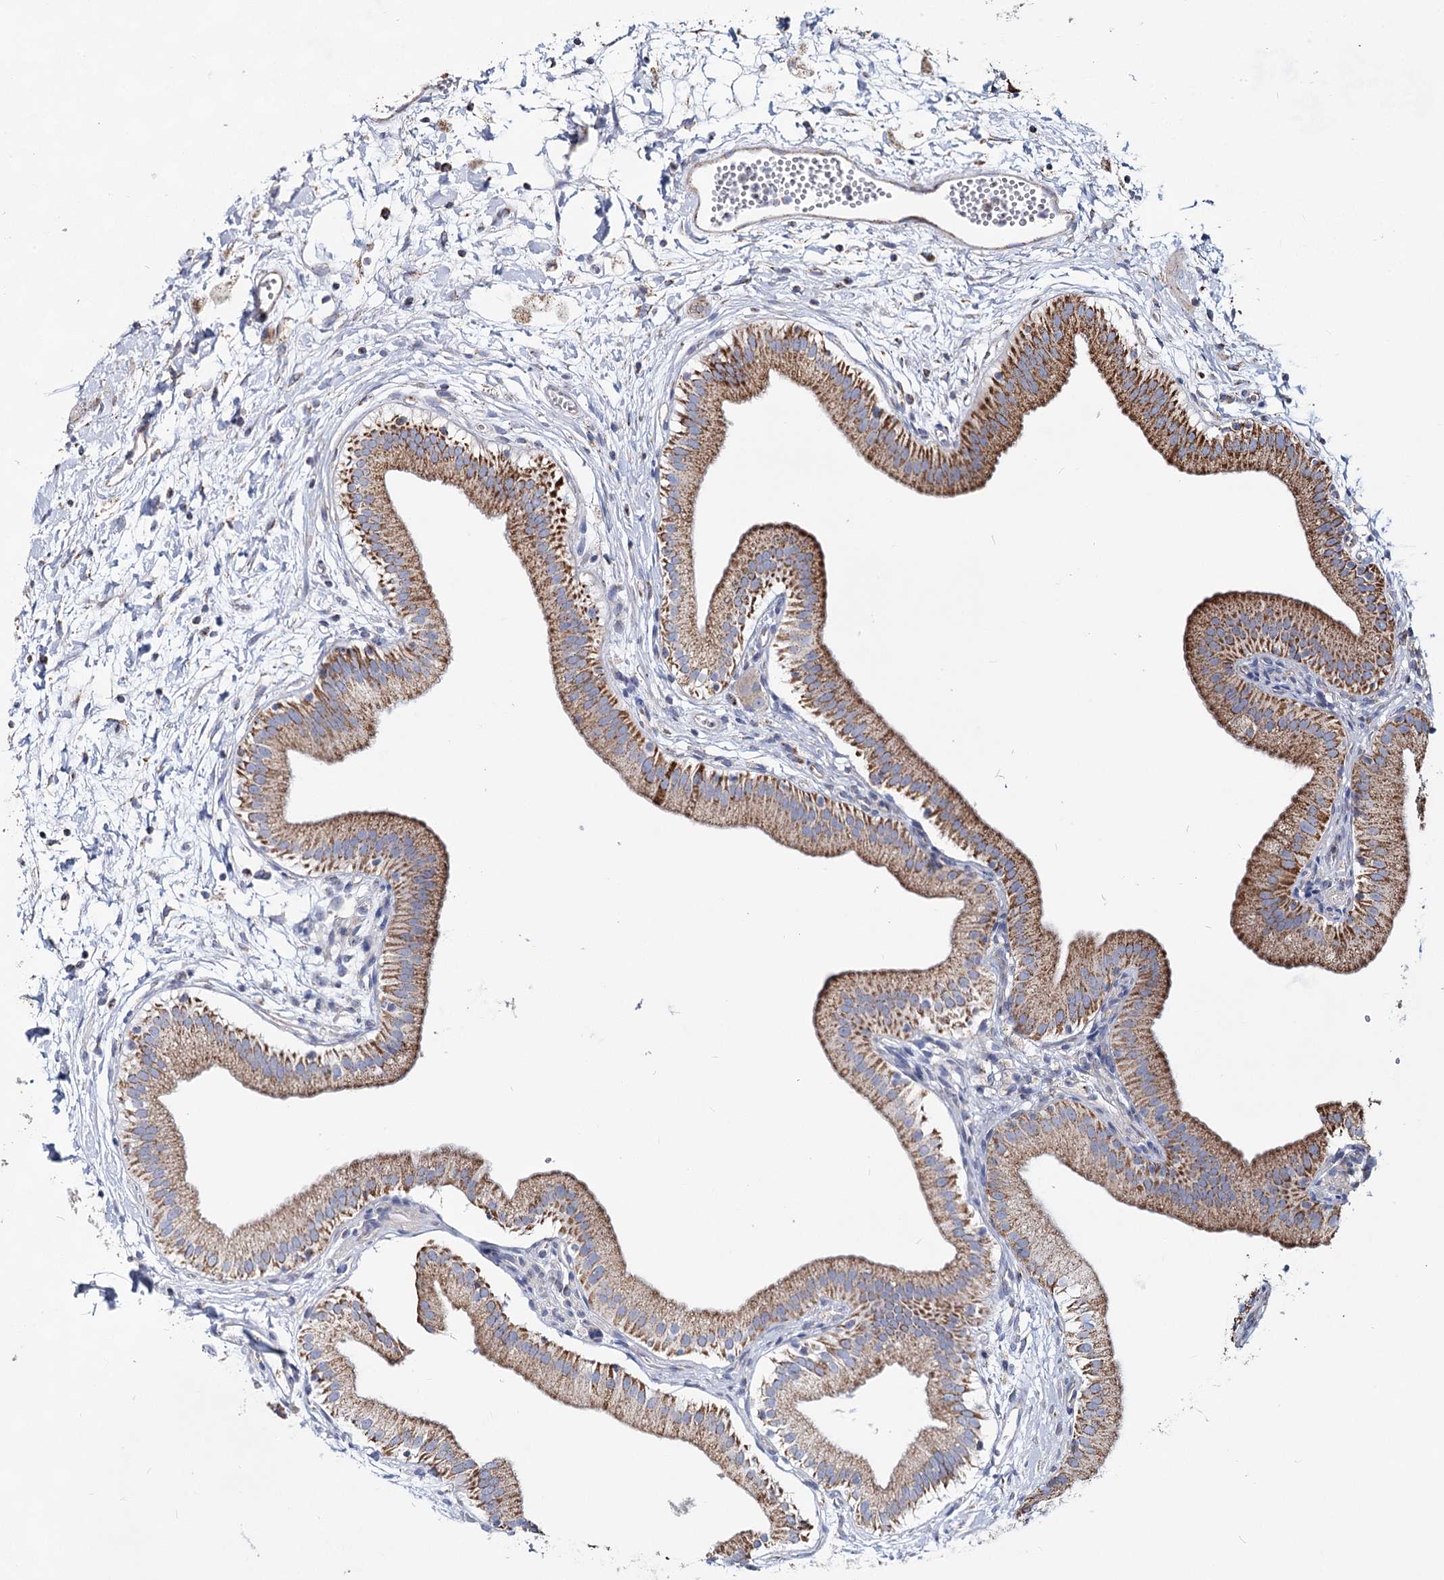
{"staining": {"intensity": "moderate", "quantity": ">75%", "location": "cytoplasmic/membranous"}, "tissue": "gallbladder", "cell_type": "Glandular cells", "image_type": "normal", "snomed": [{"axis": "morphology", "description": "Normal tissue, NOS"}, {"axis": "topography", "description": "Gallbladder"}], "caption": "Gallbladder stained with IHC shows moderate cytoplasmic/membranous positivity in approximately >75% of glandular cells.", "gene": "CCDC73", "patient": {"sex": "male", "age": 55}}